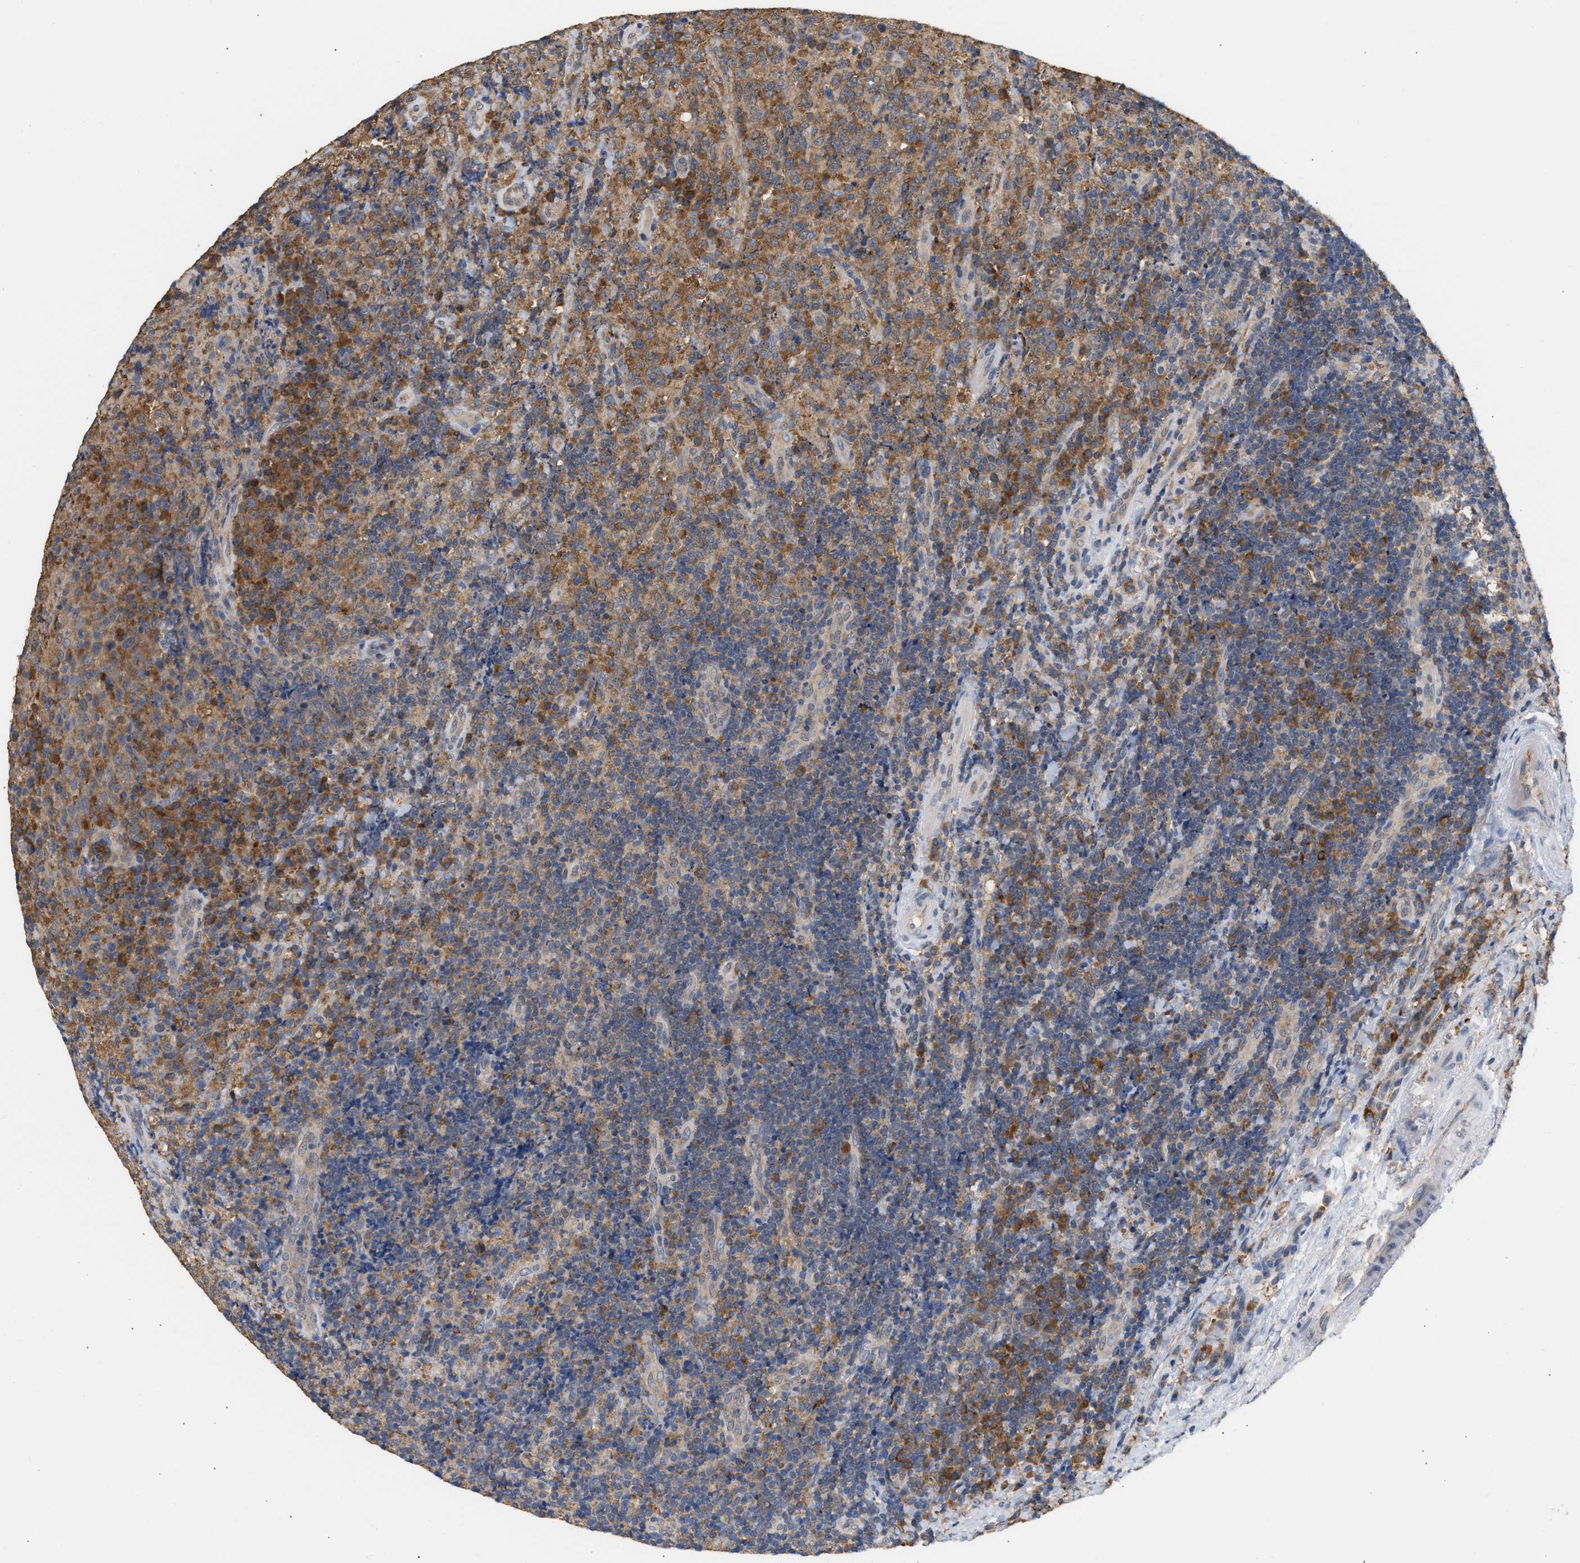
{"staining": {"intensity": "moderate", "quantity": ">75%", "location": "cytoplasmic/membranous"}, "tissue": "lymphoma", "cell_type": "Tumor cells", "image_type": "cancer", "snomed": [{"axis": "morphology", "description": "Malignant lymphoma, non-Hodgkin's type, High grade"}, {"axis": "topography", "description": "Tonsil"}], "caption": "IHC of lymphoma displays medium levels of moderate cytoplasmic/membranous expression in about >75% of tumor cells. Immunohistochemistry (ihc) stains the protein in brown and the nuclei are stained blue.", "gene": "GCN1", "patient": {"sex": "female", "age": 36}}